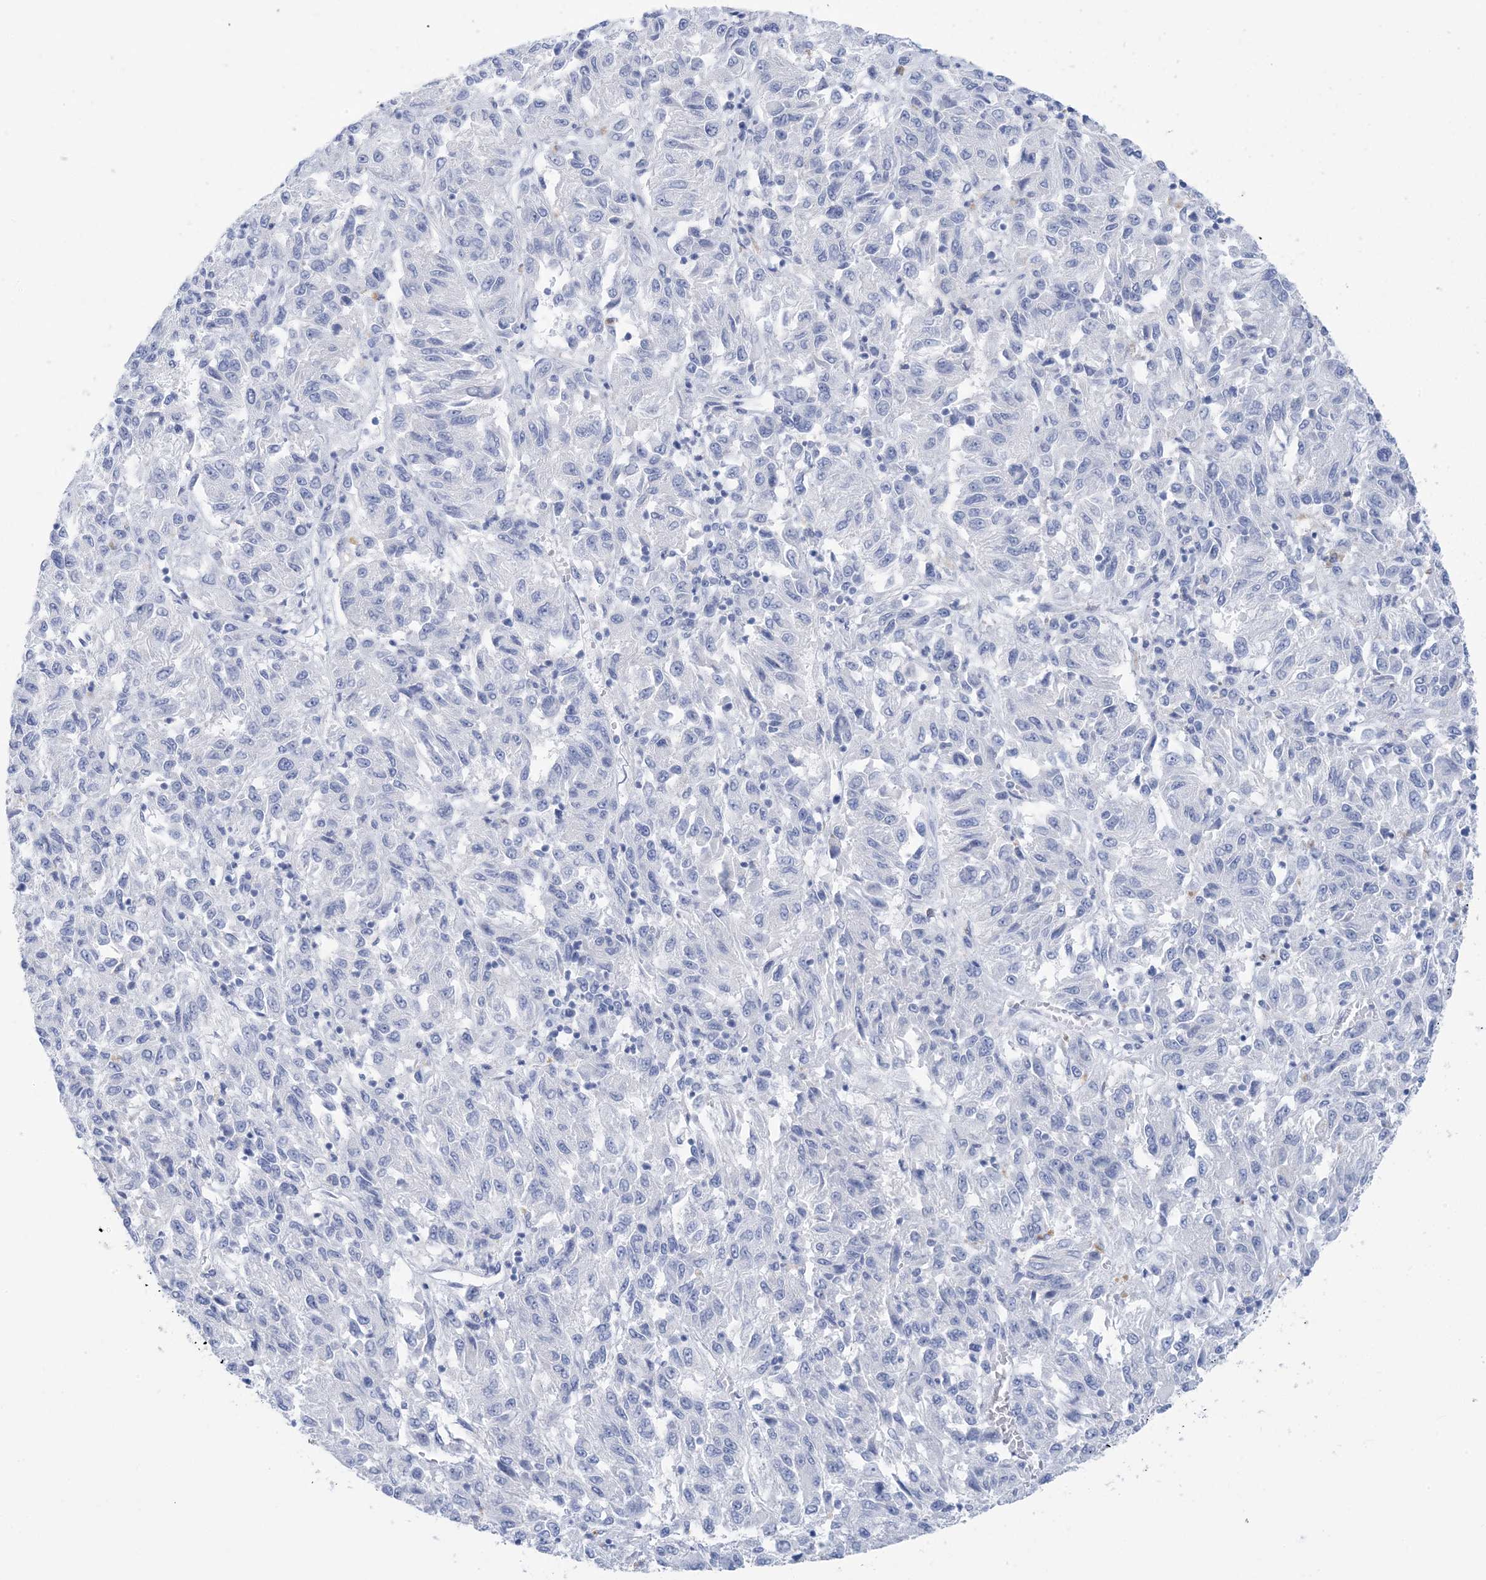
{"staining": {"intensity": "negative", "quantity": "none", "location": "none"}, "tissue": "melanoma", "cell_type": "Tumor cells", "image_type": "cancer", "snomed": [{"axis": "morphology", "description": "Malignant melanoma, Metastatic site"}, {"axis": "topography", "description": "Lung"}], "caption": "This is an immunohistochemistry histopathology image of malignant melanoma (metastatic site). There is no expression in tumor cells.", "gene": "SH3YL1", "patient": {"sex": "male", "age": 64}}